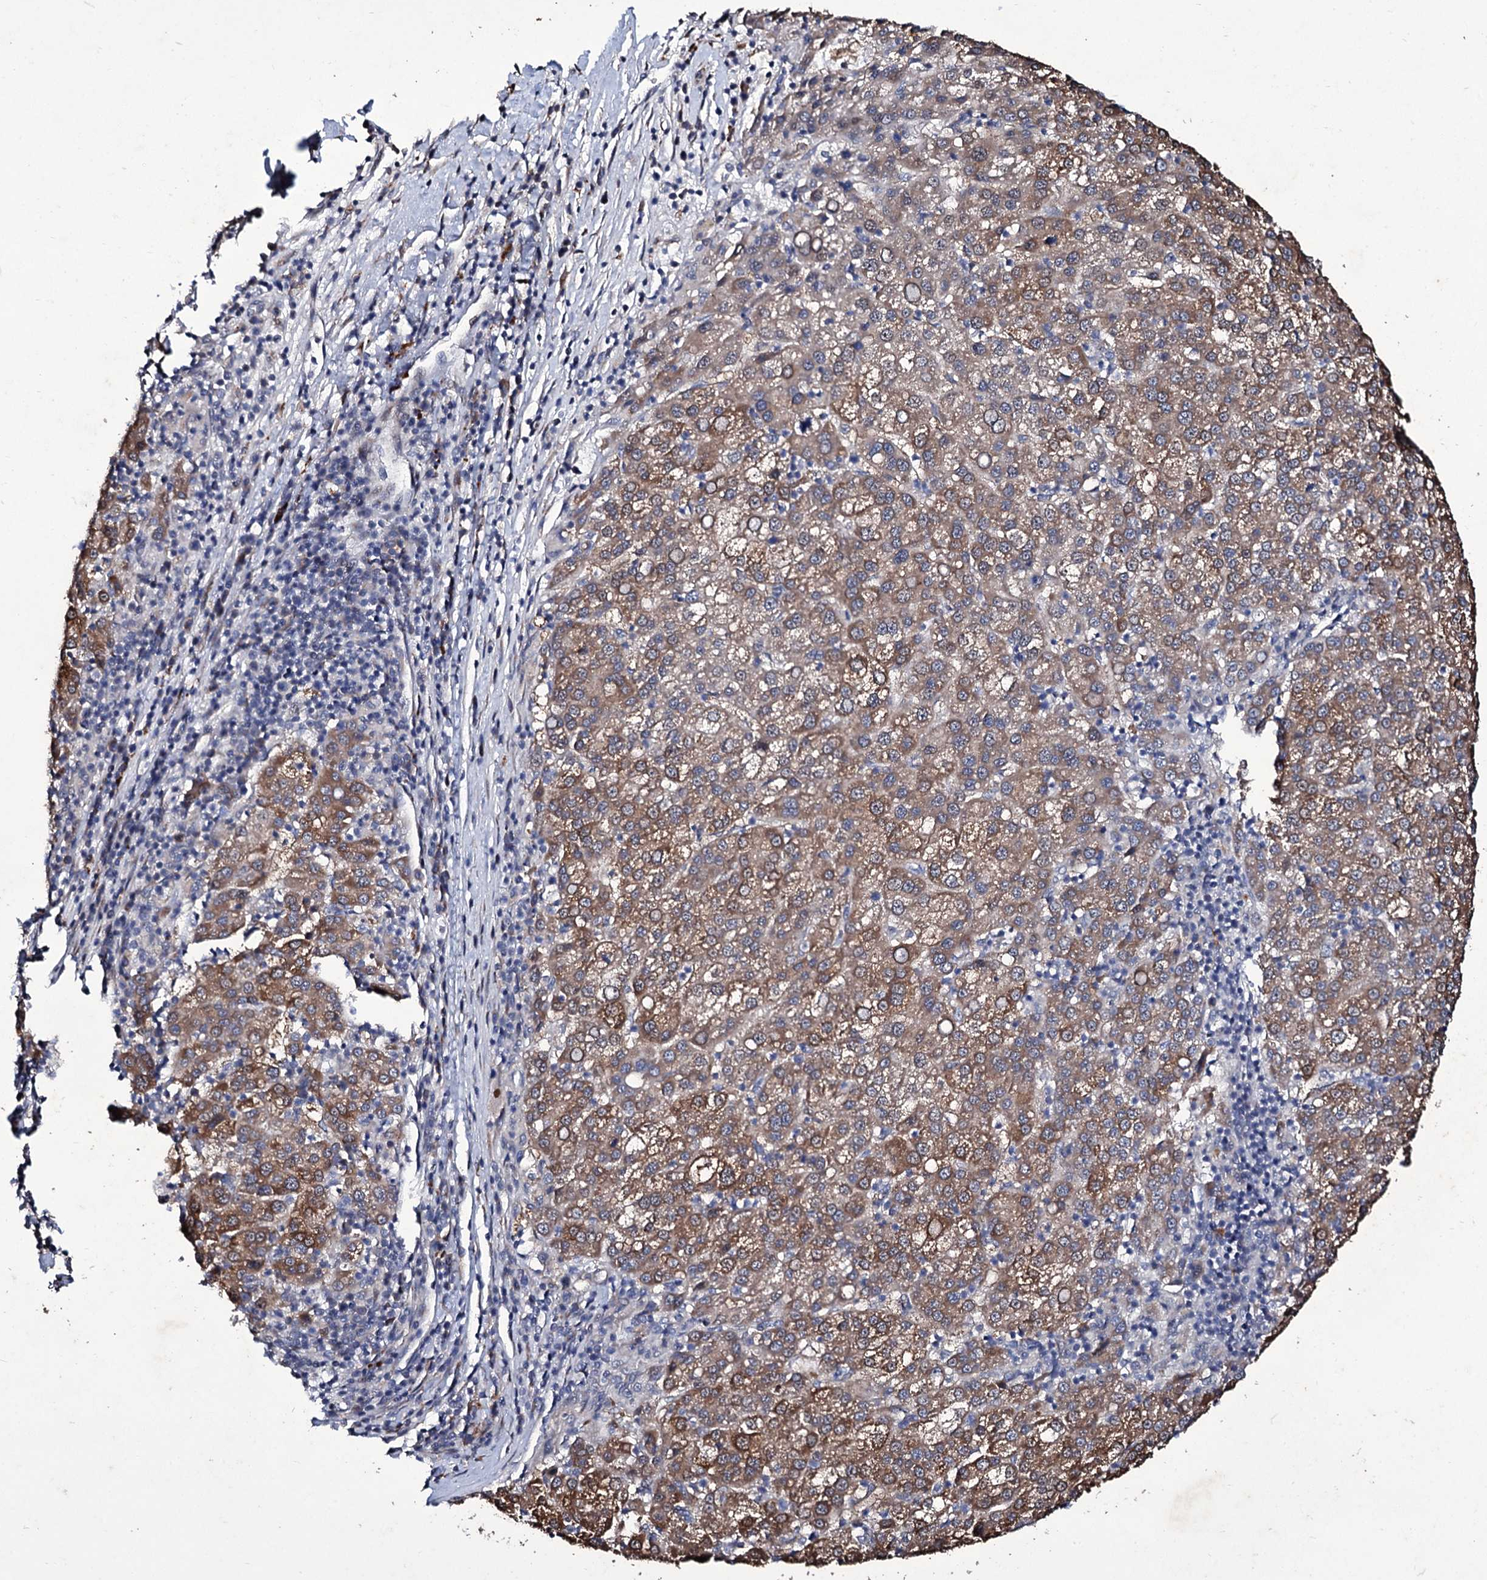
{"staining": {"intensity": "moderate", "quantity": ">75%", "location": "cytoplasmic/membranous"}, "tissue": "liver cancer", "cell_type": "Tumor cells", "image_type": "cancer", "snomed": [{"axis": "morphology", "description": "Carcinoma, Hepatocellular, NOS"}, {"axis": "topography", "description": "Liver"}], "caption": "A brown stain highlights moderate cytoplasmic/membranous positivity of a protein in hepatocellular carcinoma (liver) tumor cells.", "gene": "TUBGCP5", "patient": {"sex": "female", "age": 58}}